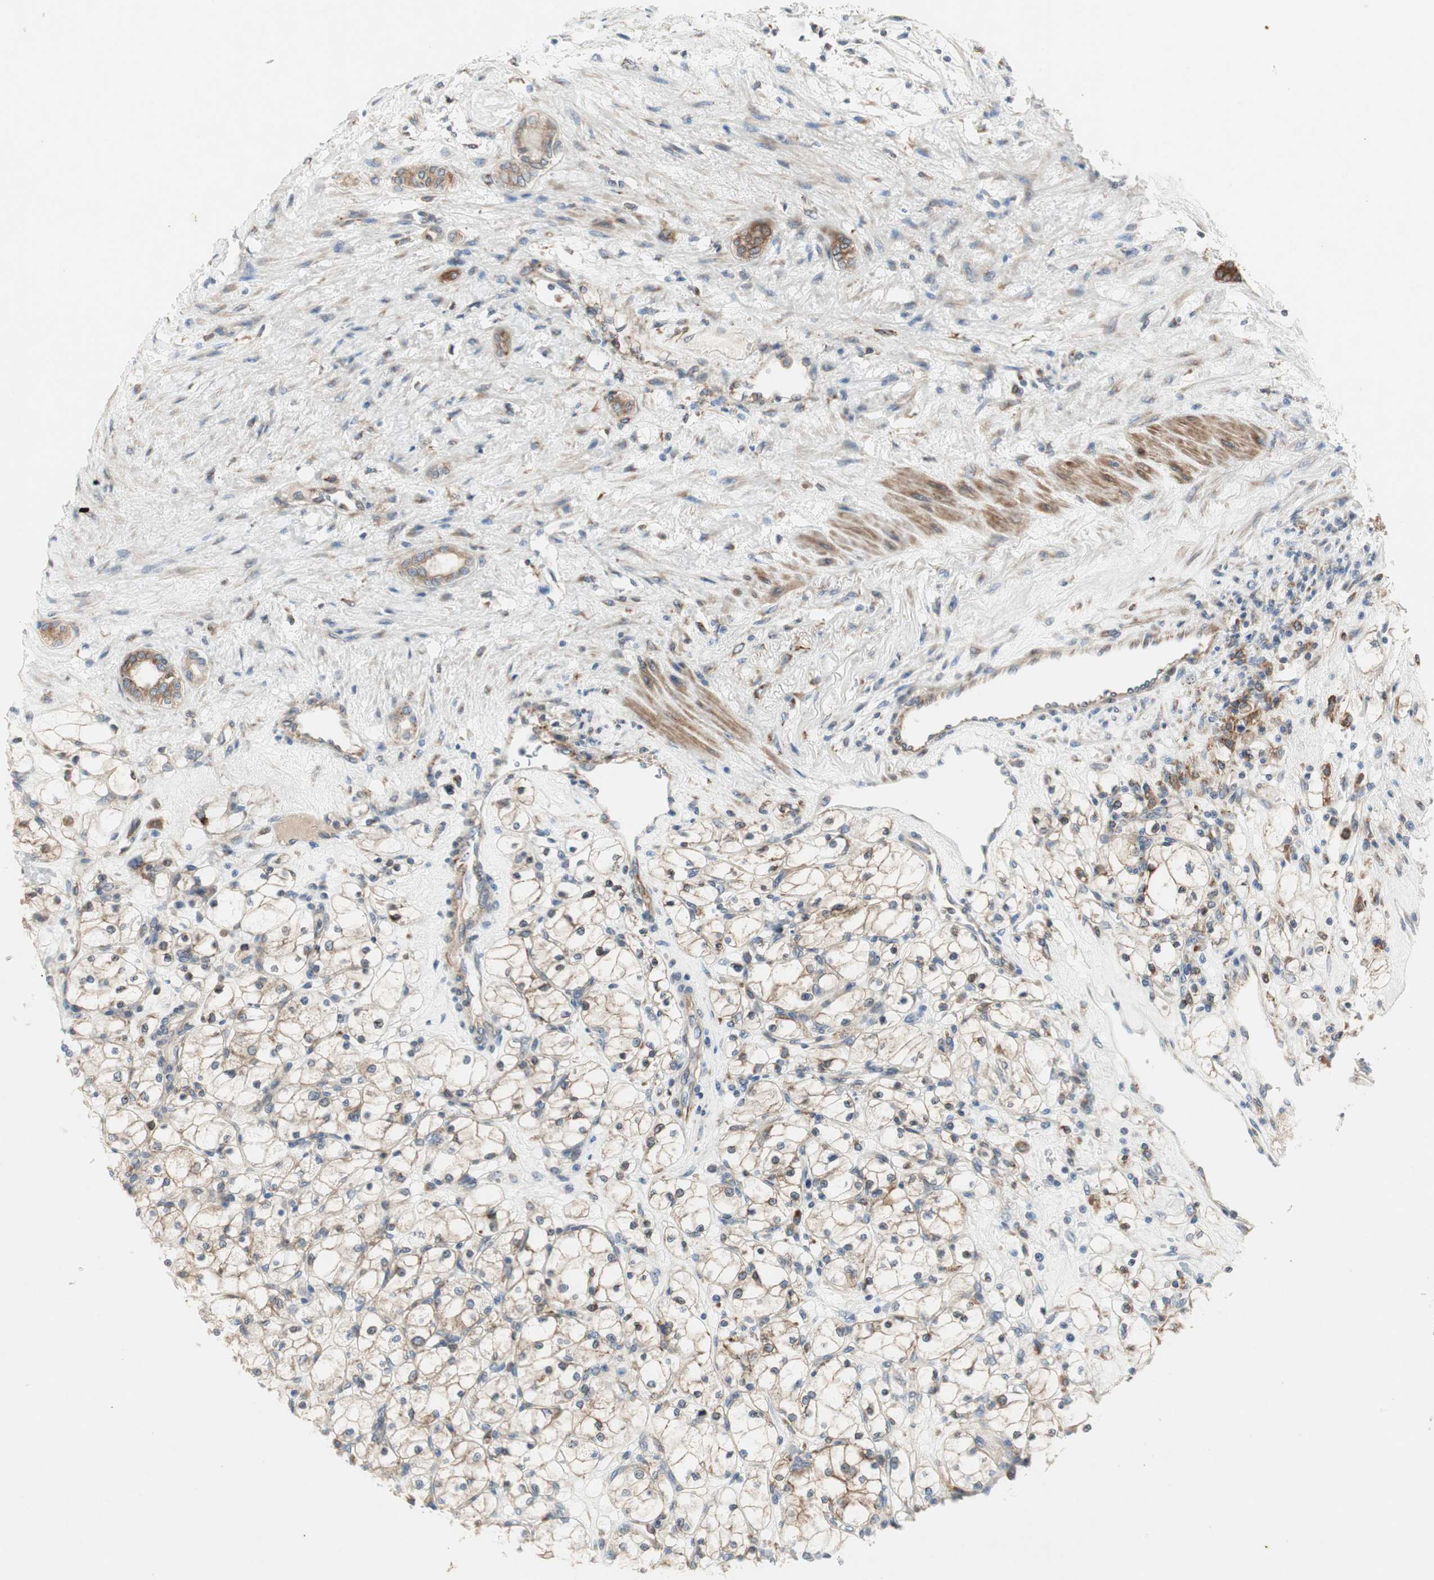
{"staining": {"intensity": "moderate", "quantity": ">75%", "location": "cytoplasmic/membranous"}, "tissue": "renal cancer", "cell_type": "Tumor cells", "image_type": "cancer", "snomed": [{"axis": "morphology", "description": "Adenocarcinoma, NOS"}, {"axis": "topography", "description": "Kidney"}], "caption": "Renal cancer (adenocarcinoma) was stained to show a protein in brown. There is medium levels of moderate cytoplasmic/membranous expression in about >75% of tumor cells. (Stains: DAB (3,3'-diaminobenzidine) in brown, nuclei in blue, Microscopy: brightfield microscopy at high magnification).", "gene": "H6PD", "patient": {"sex": "female", "age": 83}}